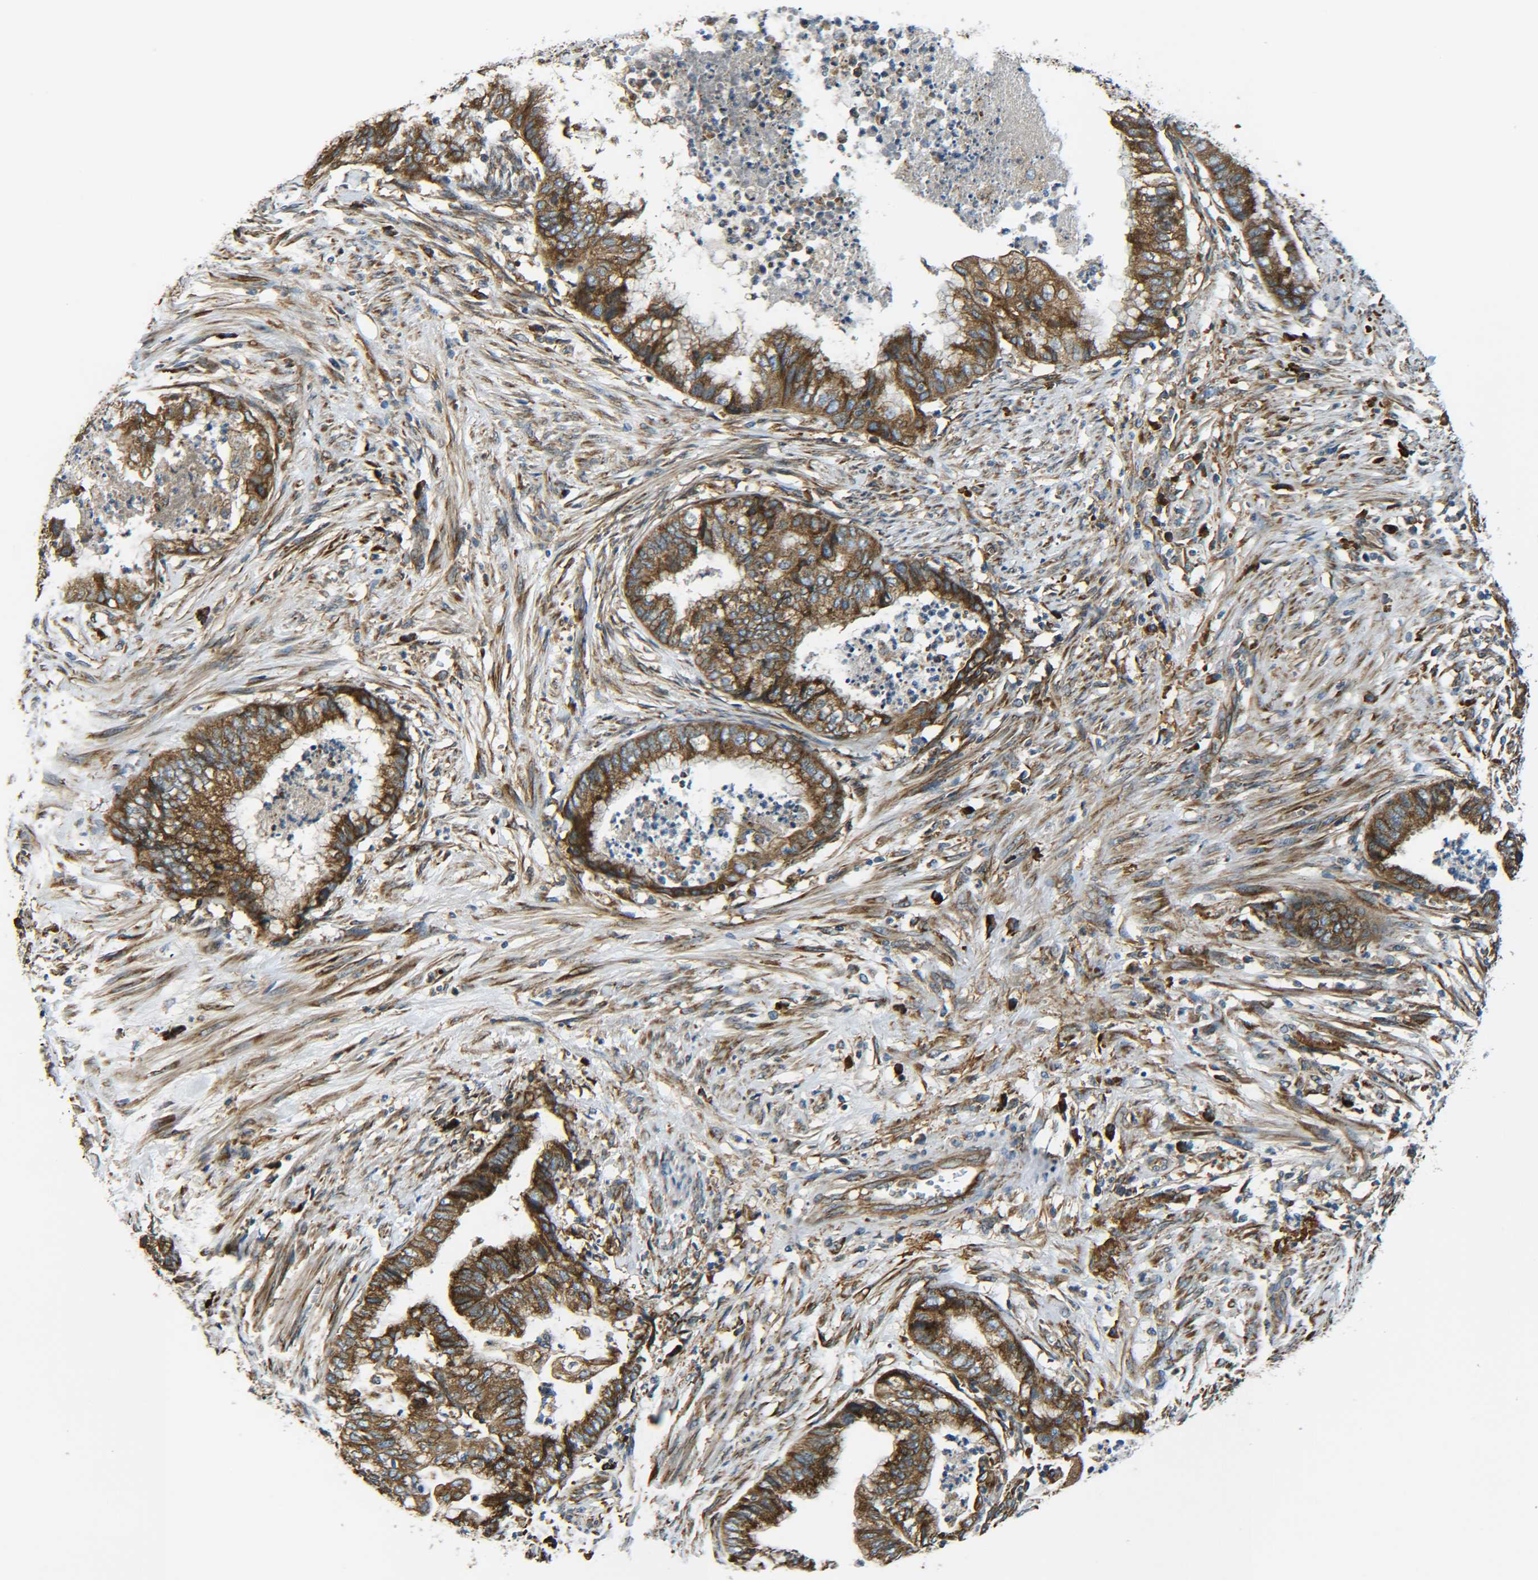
{"staining": {"intensity": "strong", "quantity": ">75%", "location": "cytoplasmic/membranous"}, "tissue": "endometrial cancer", "cell_type": "Tumor cells", "image_type": "cancer", "snomed": [{"axis": "morphology", "description": "Necrosis, NOS"}, {"axis": "morphology", "description": "Adenocarcinoma, NOS"}, {"axis": "topography", "description": "Endometrium"}], "caption": "Immunohistochemical staining of human endometrial adenocarcinoma exhibits high levels of strong cytoplasmic/membranous positivity in approximately >75% of tumor cells.", "gene": "PREB", "patient": {"sex": "female", "age": 79}}